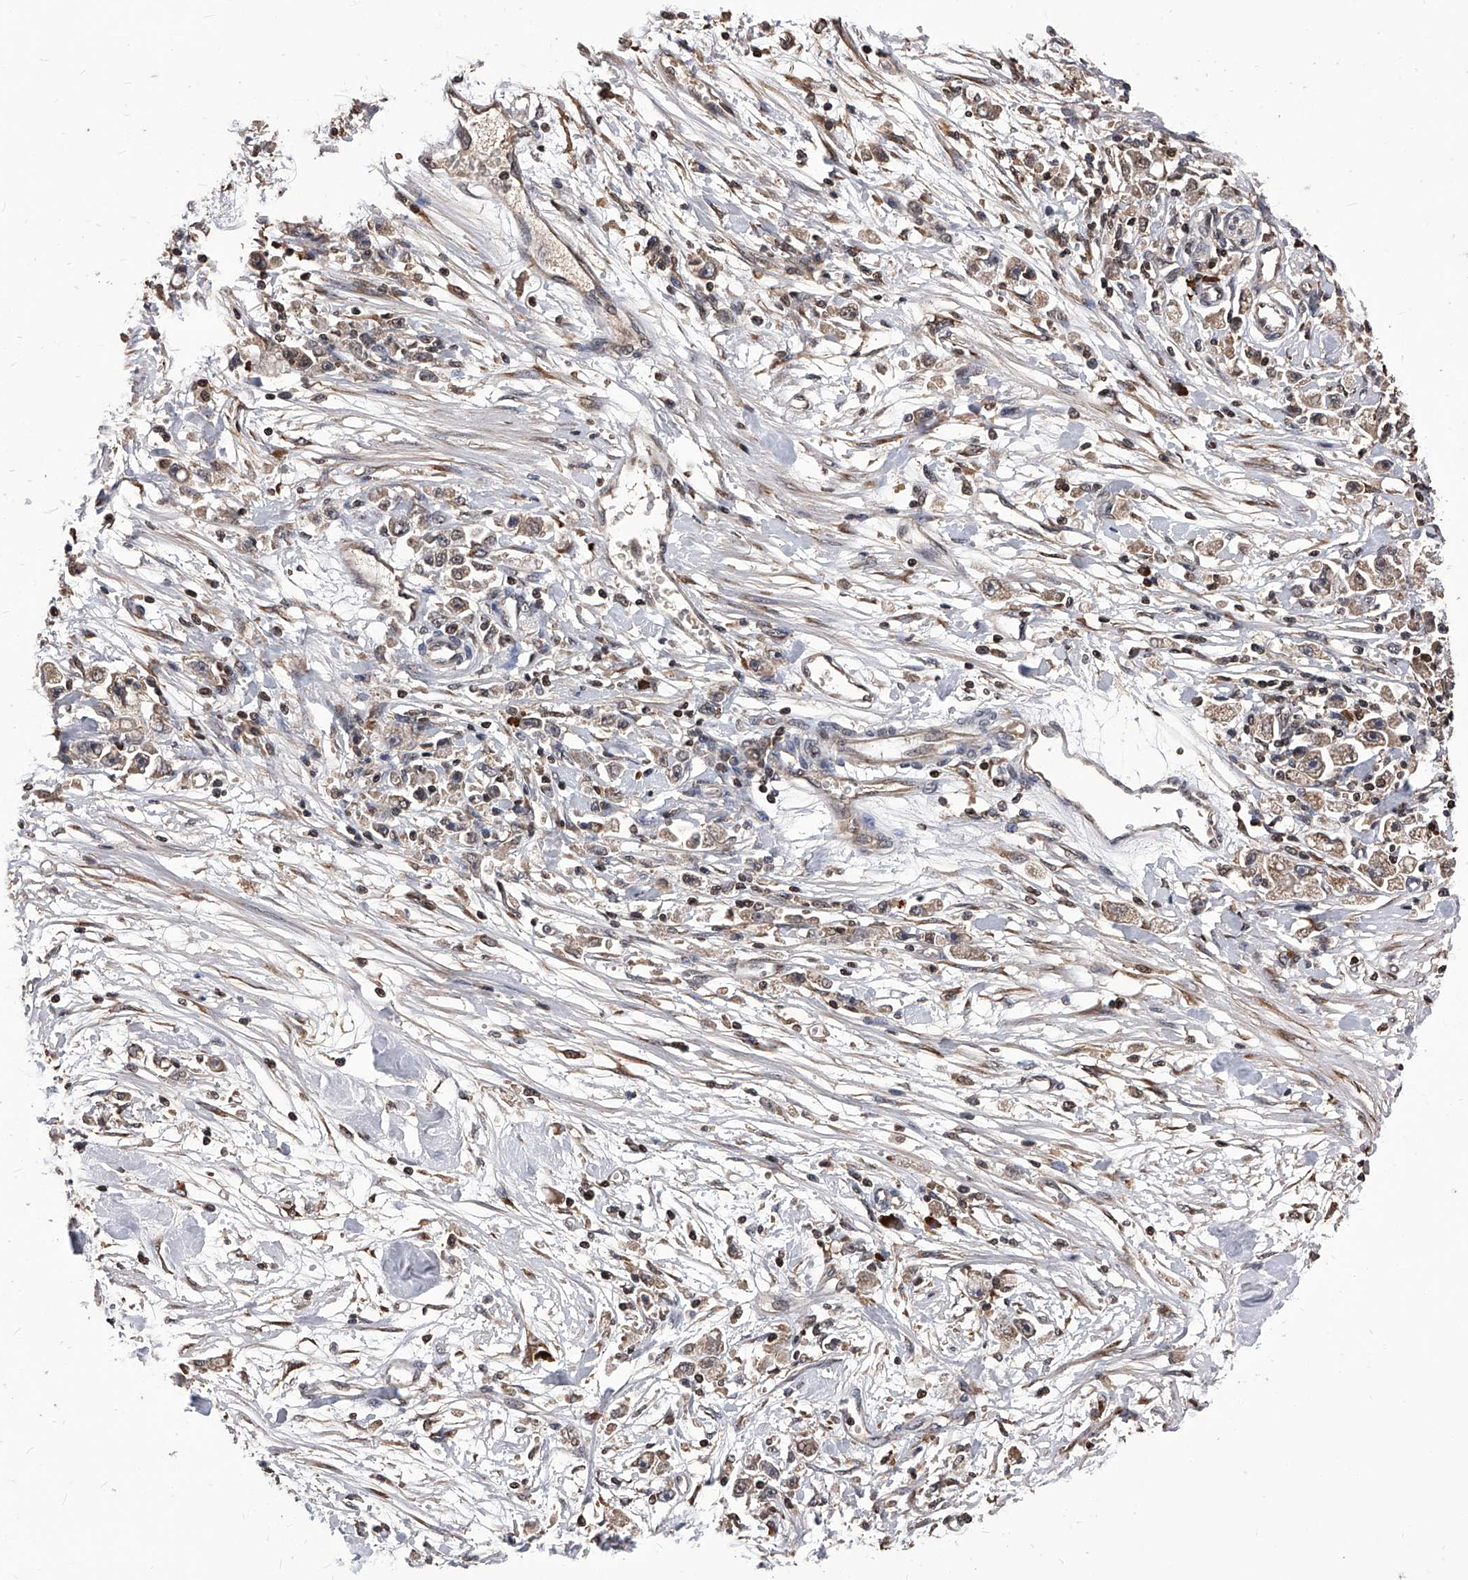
{"staining": {"intensity": "weak", "quantity": "25%-75%", "location": "cytoplasmic/membranous"}, "tissue": "stomach cancer", "cell_type": "Tumor cells", "image_type": "cancer", "snomed": [{"axis": "morphology", "description": "Adenocarcinoma, NOS"}, {"axis": "topography", "description": "Stomach"}], "caption": "Stomach cancer stained with DAB (3,3'-diaminobenzidine) IHC exhibits low levels of weak cytoplasmic/membranous expression in about 25%-75% of tumor cells.", "gene": "ID1", "patient": {"sex": "female", "age": 59}}